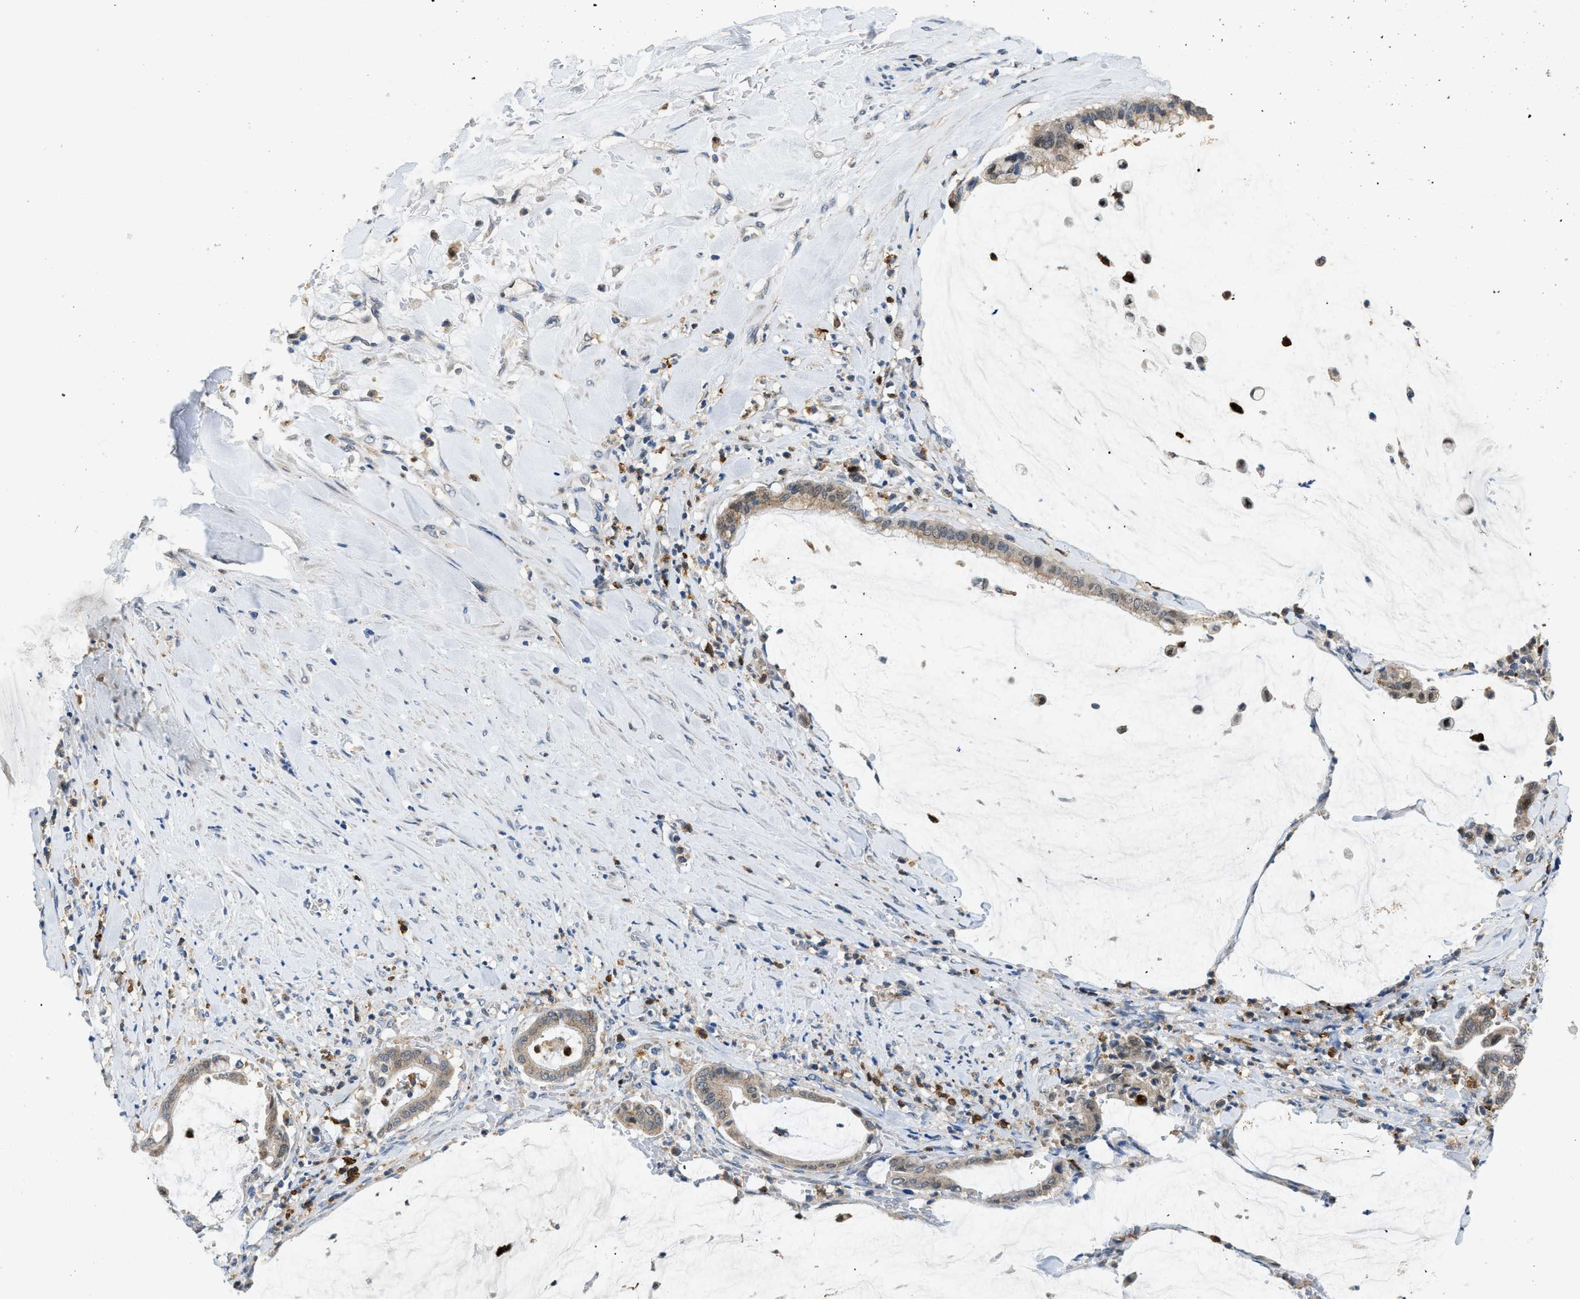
{"staining": {"intensity": "weak", "quantity": ">75%", "location": "cytoplasmic/membranous"}, "tissue": "pancreatic cancer", "cell_type": "Tumor cells", "image_type": "cancer", "snomed": [{"axis": "morphology", "description": "Adenocarcinoma, NOS"}, {"axis": "topography", "description": "Pancreas"}], "caption": "Protein staining shows weak cytoplasmic/membranous staining in about >75% of tumor cells in pancreatic adenocarcinoma. (DAB IHC, brown staining for protein, blue staining for nuclei).", "gene": "TOMM34", "patient": {"sex": "male", "age": 41}}